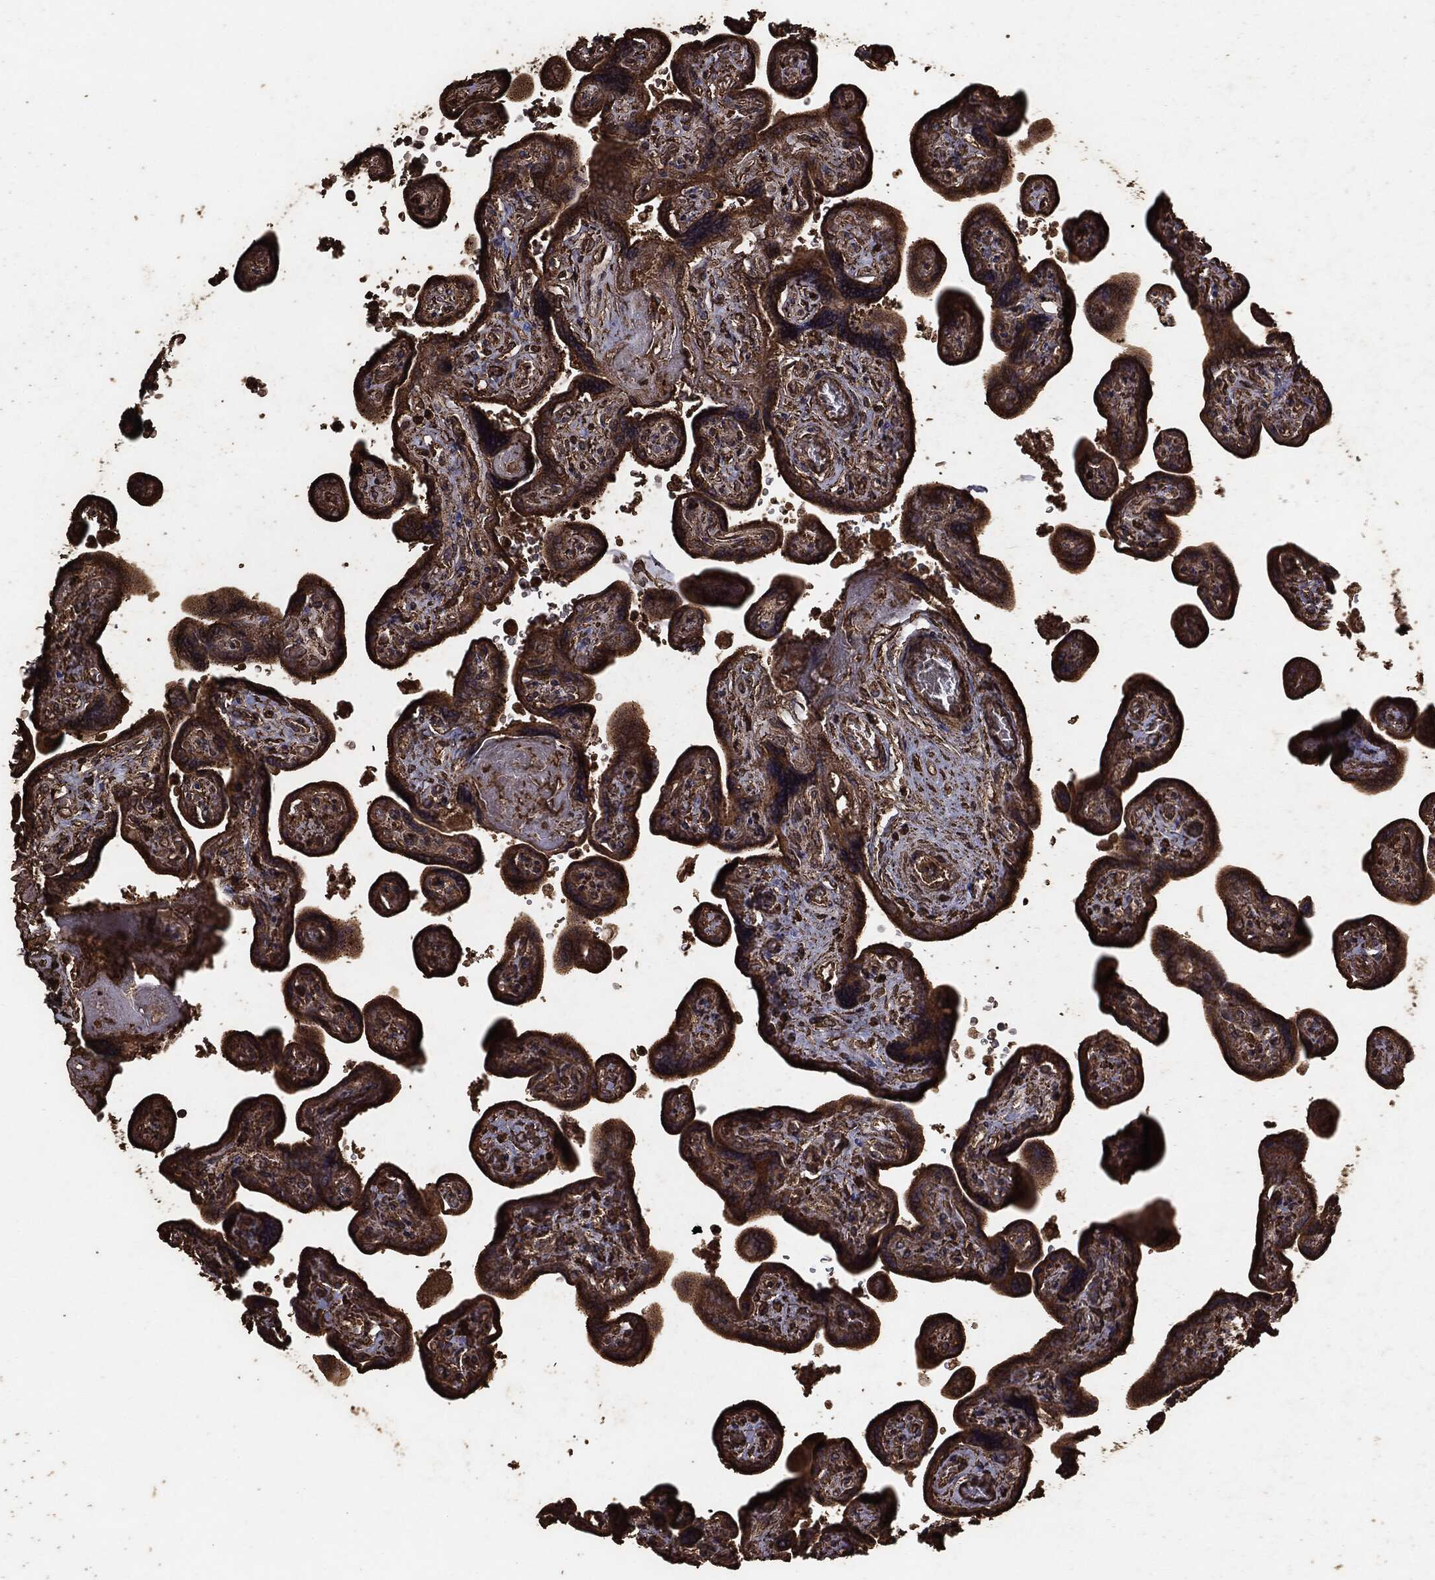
{"staining": {"intensity": "moderate", "quantity": ">75%", "location": "cytoplasmic/membranous"}, "tissue": "placenta", "cell_type": "Decidual cells", "image_type": "normal", "snomed": [{"axis": "morphology", "description": "Normal tissue, NOS"}, {"axis": "topography", "description": "Placenta"}], "caption": "About >75% of decidual cells in unremarkable human placenta show moderate cytoplasmic/membranous protein expression as visualized by brown immunohistochemical staining.", "gene": "MTOR", "patient": {"sex": "female", "age": 32}}